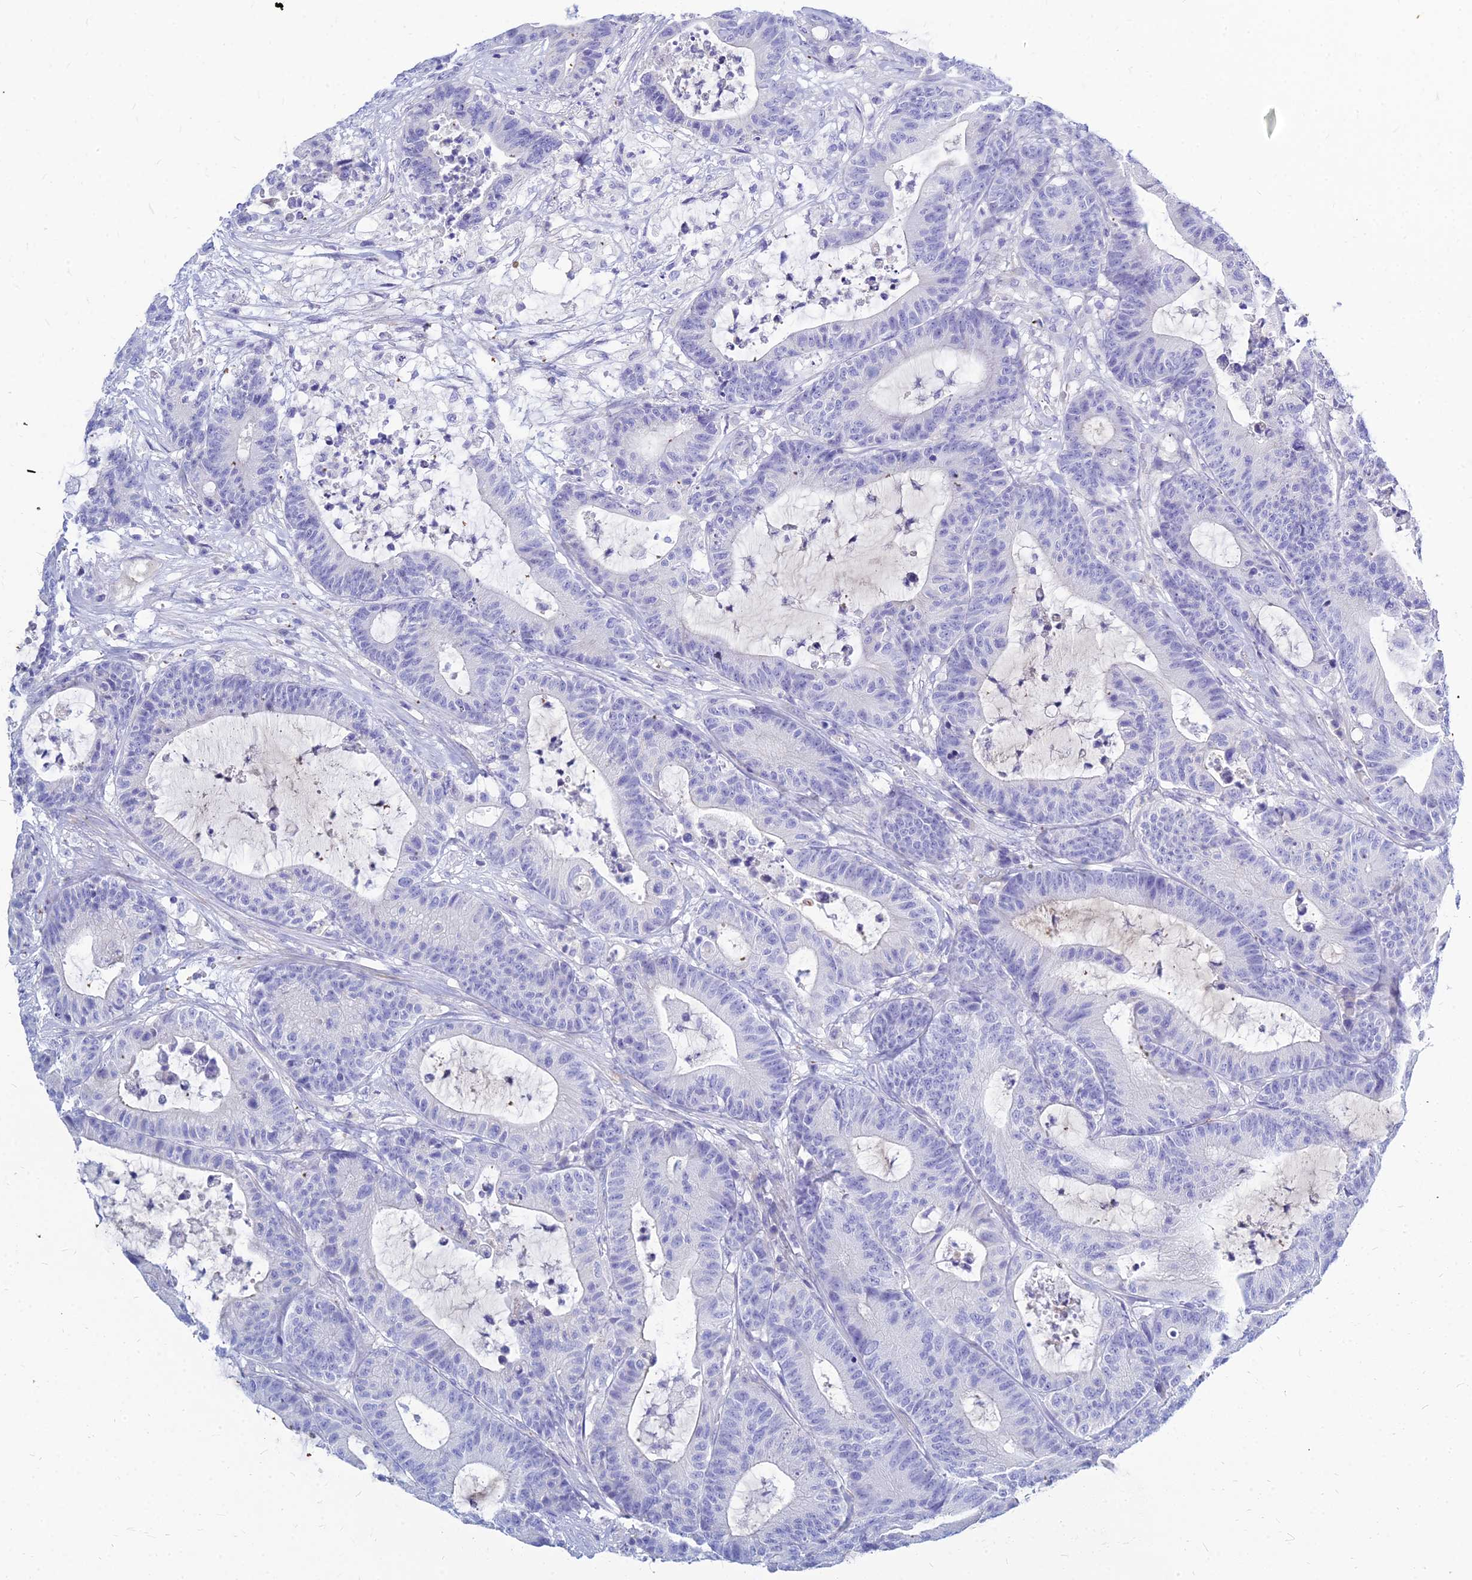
{"staining": {"intensity": "negative", "quantity": "none", "location": "none"}, "tissue": "colorectal cancer", "cell_type": "Tumor cells", "image_type": "cancer", "snomed": [{"axis": "morphology", "description": "Adenocarcinoma, NOS"}, {"axis": "topography", "description": "Colon"}], "caption": "IHC histopathology image of human colorectal cancer stained for a protein (brown), which displays no expression in tumor cells.", "gene": "ZNF552", "patient": {"sex": "female", "age": 84}}